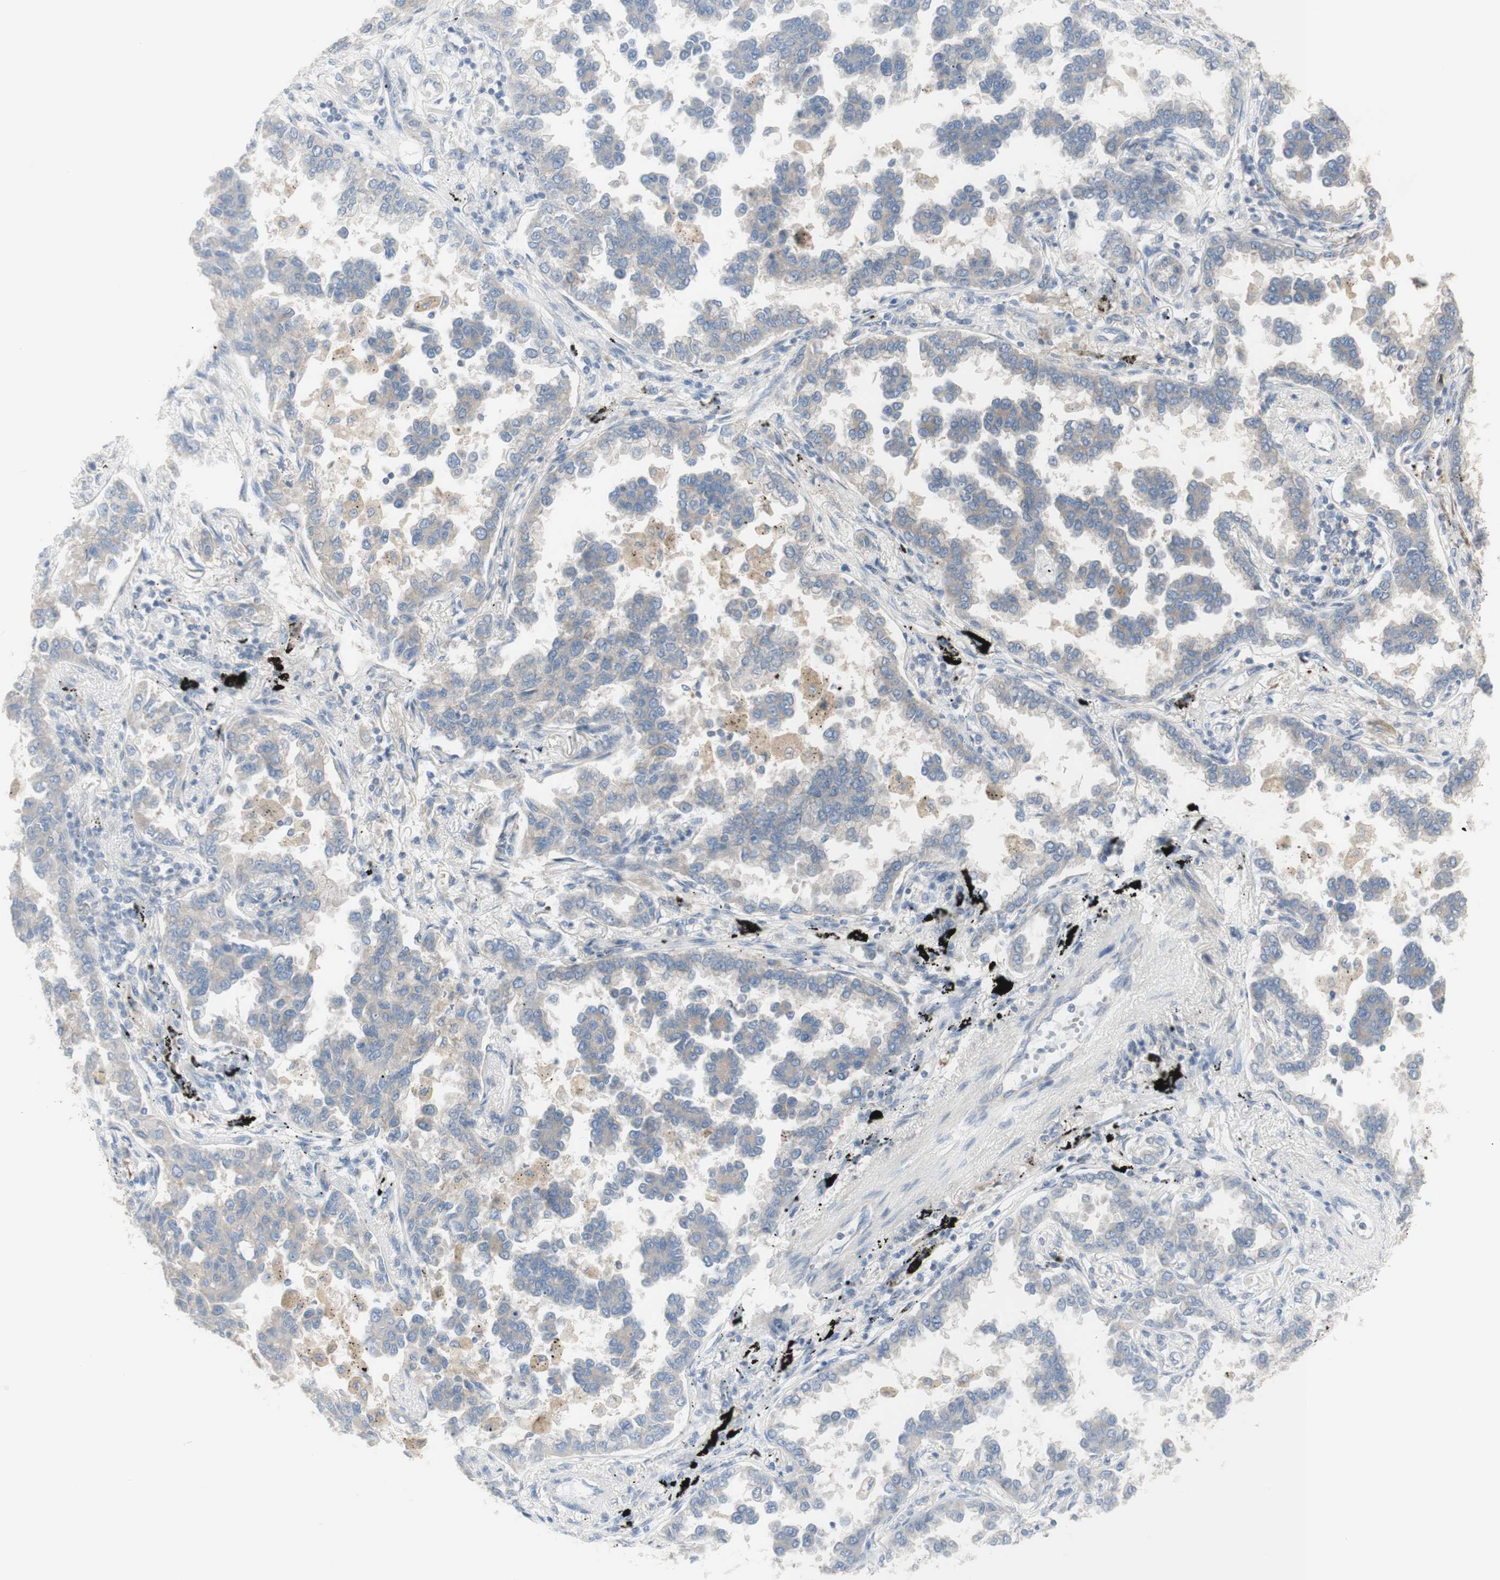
{"staining": {"intensity": "weak", "quantity": "<25%", "location": "cytoplasmic/membranous"}, "tissue": "lung cancer", "cell_type": "Tumor cells", "image_type": "cancer", "snomed": [{"axis": "morphology", "description": "Normal tissue, NOS"}, {"axis": "morphology", "description": "Adenocarcinoma, NOS"}, {"axis": "topography", "description": "Lung"}], "caption": "Immunohistochemical staining of human lung adenocarcinoma exhibits no significant staining in tumor cells.", "gene": "C3orf52", "patient": {"sex": "male", "age": 59}}